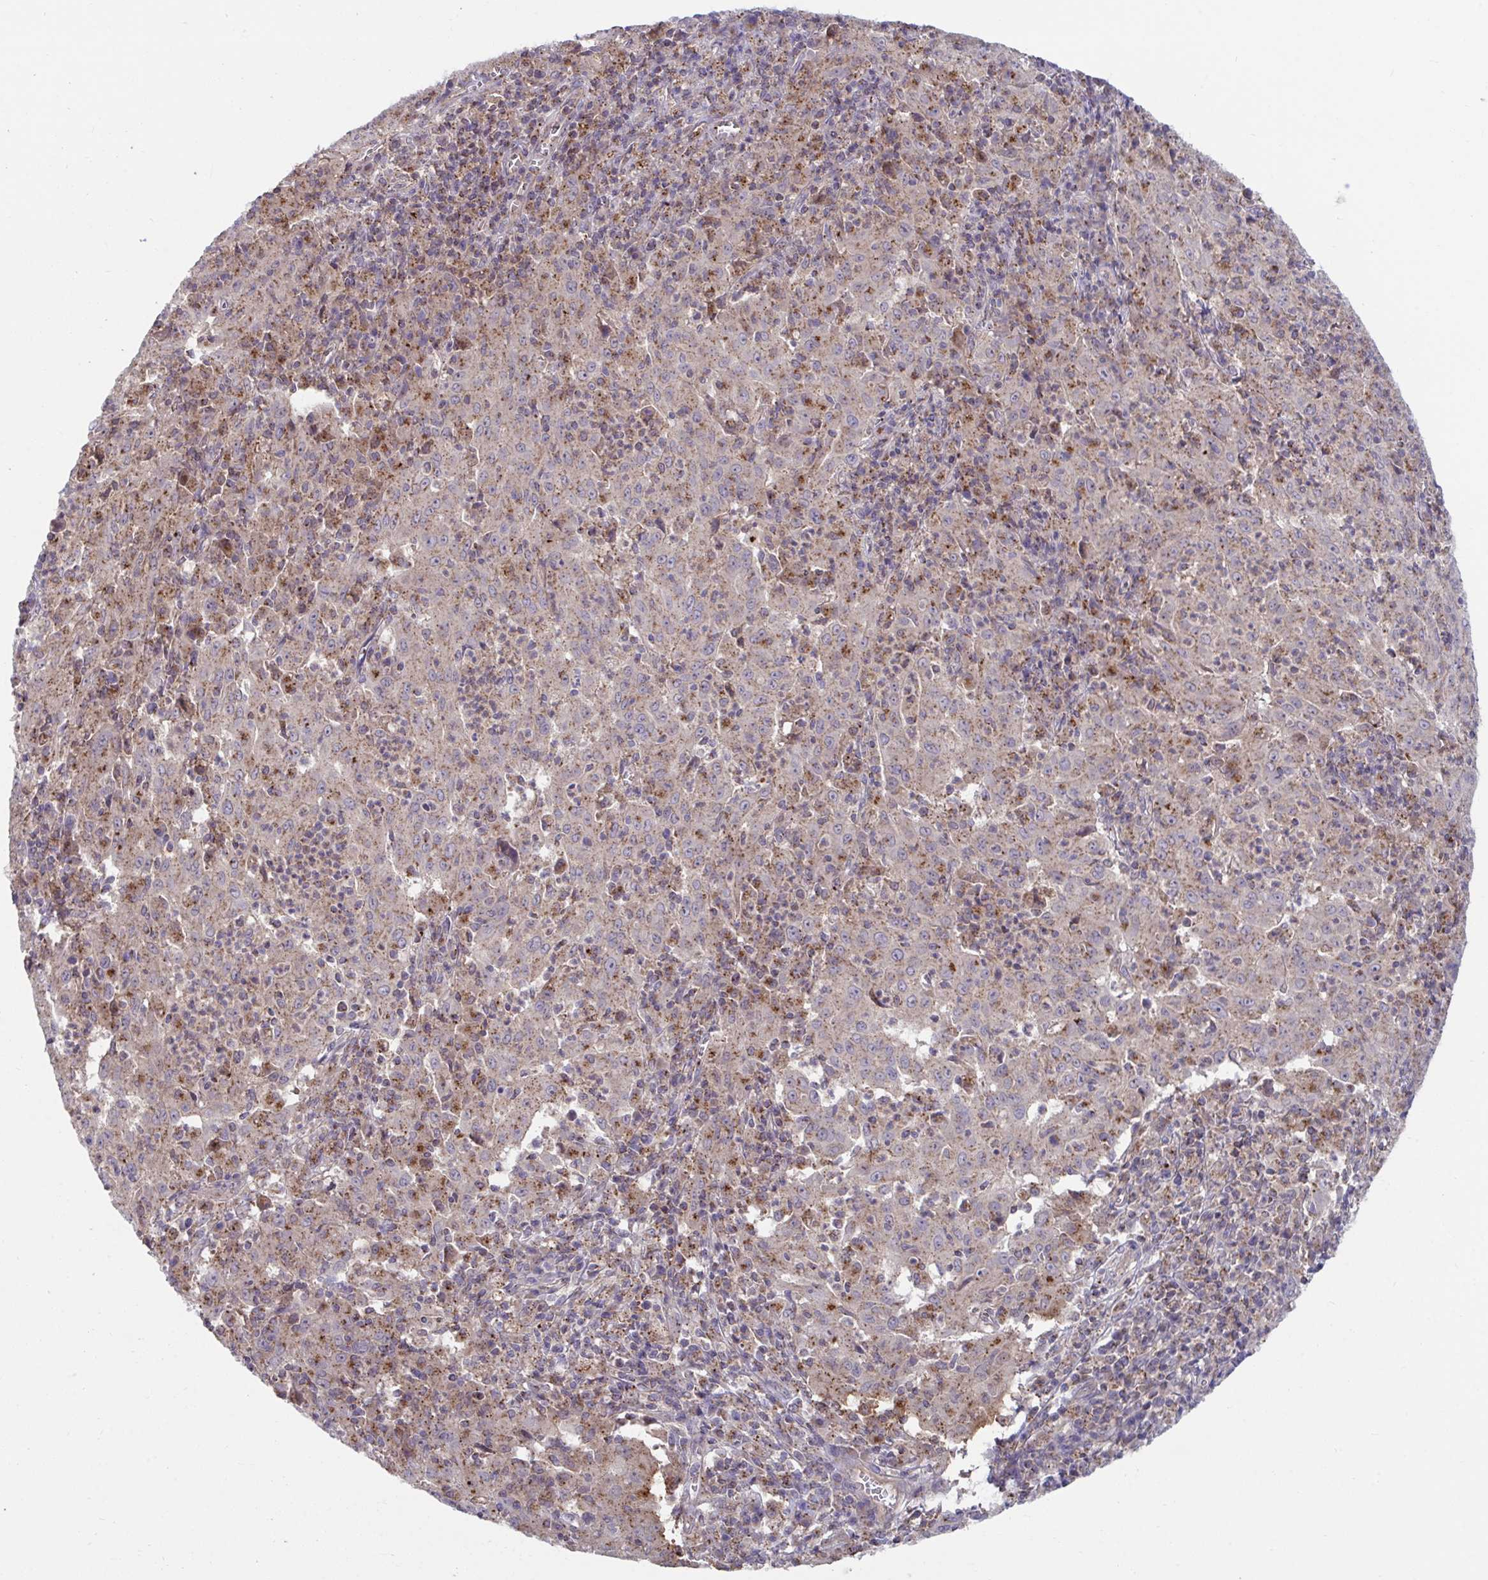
{"staining": {"intensity": "moderate", "quantity": ">75%", "location": "cytoplasmic/membranous"}, "tissue": "pancreatic cancer", "cell_type": "Tumor cells", "image_type": "cancer", "snomed": [{"axis": "morphology", "description": "Adenocarcinoma, NOS"}, {"axis": "topography", "description": "Pancreas"}], "caption": "An immunohistochemistry (IHC) image of neoplastic tissue is shown. Protein staining in brown highlights moderate cytoplasmic/membranous positivity in pancreatic cancer within tumor cells.", "gene": "IST1", "patient": {"sex": "male", "age": 63}}